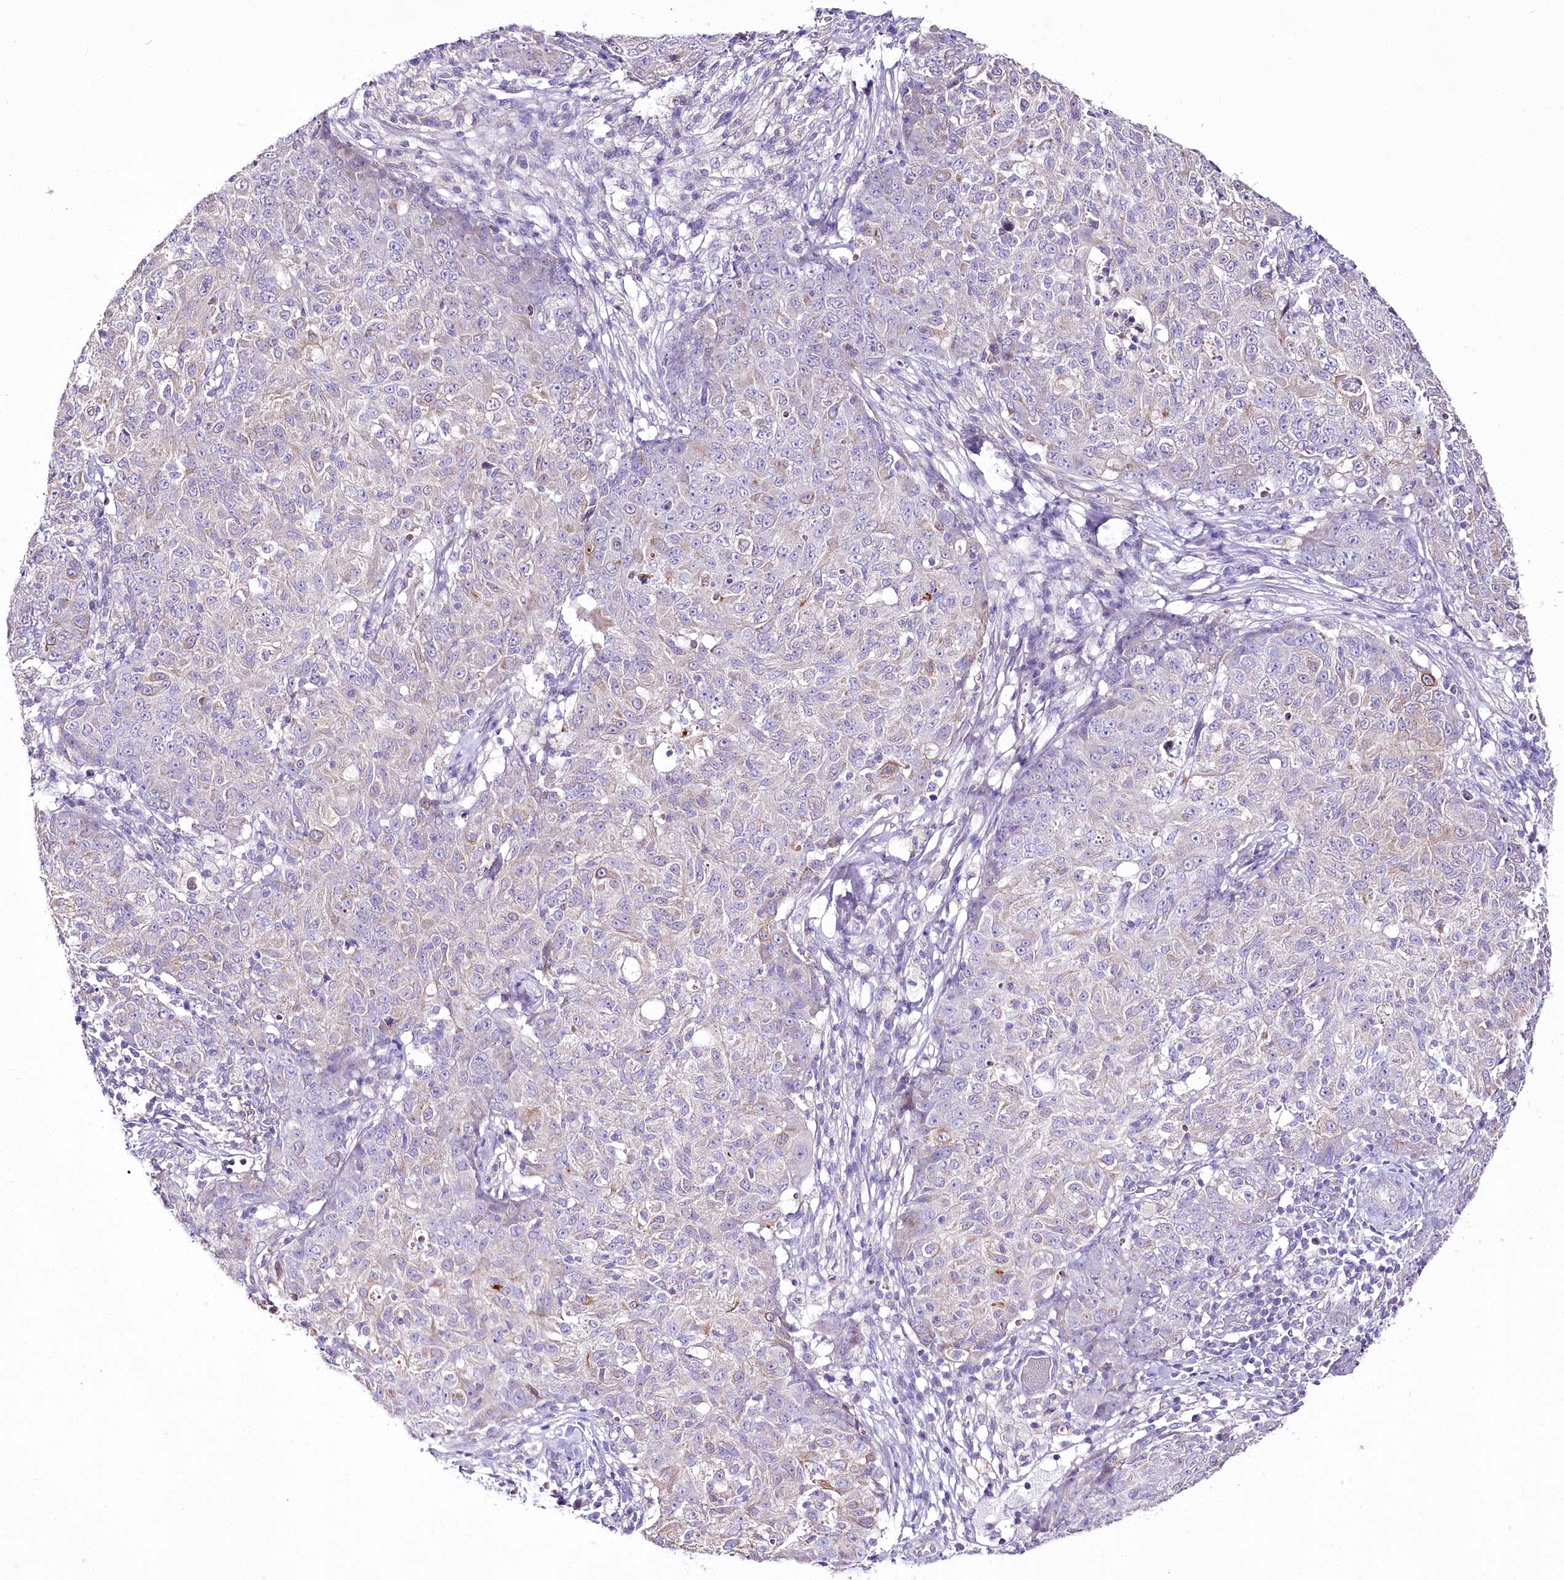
{"staining": {"intensity": "weak", "quantity": "<25%", "location": "cytoplasmic/membranous"}, "tissue": "ovarian cancer", "cell_type": "Tumor cells", "image_type": "cancer", "snomed": [{"axis": "morphology", "description": "Carcinoma, endometroid"}, {"axis": "topography", "description": "Ovary"}], "caption": "Immunohistochemical staining of ovarian cancer demonstrates no significant positivity in tumor cells.", "gene": "LRRC14B", "patient": {"sex": "female", "age": 42}}